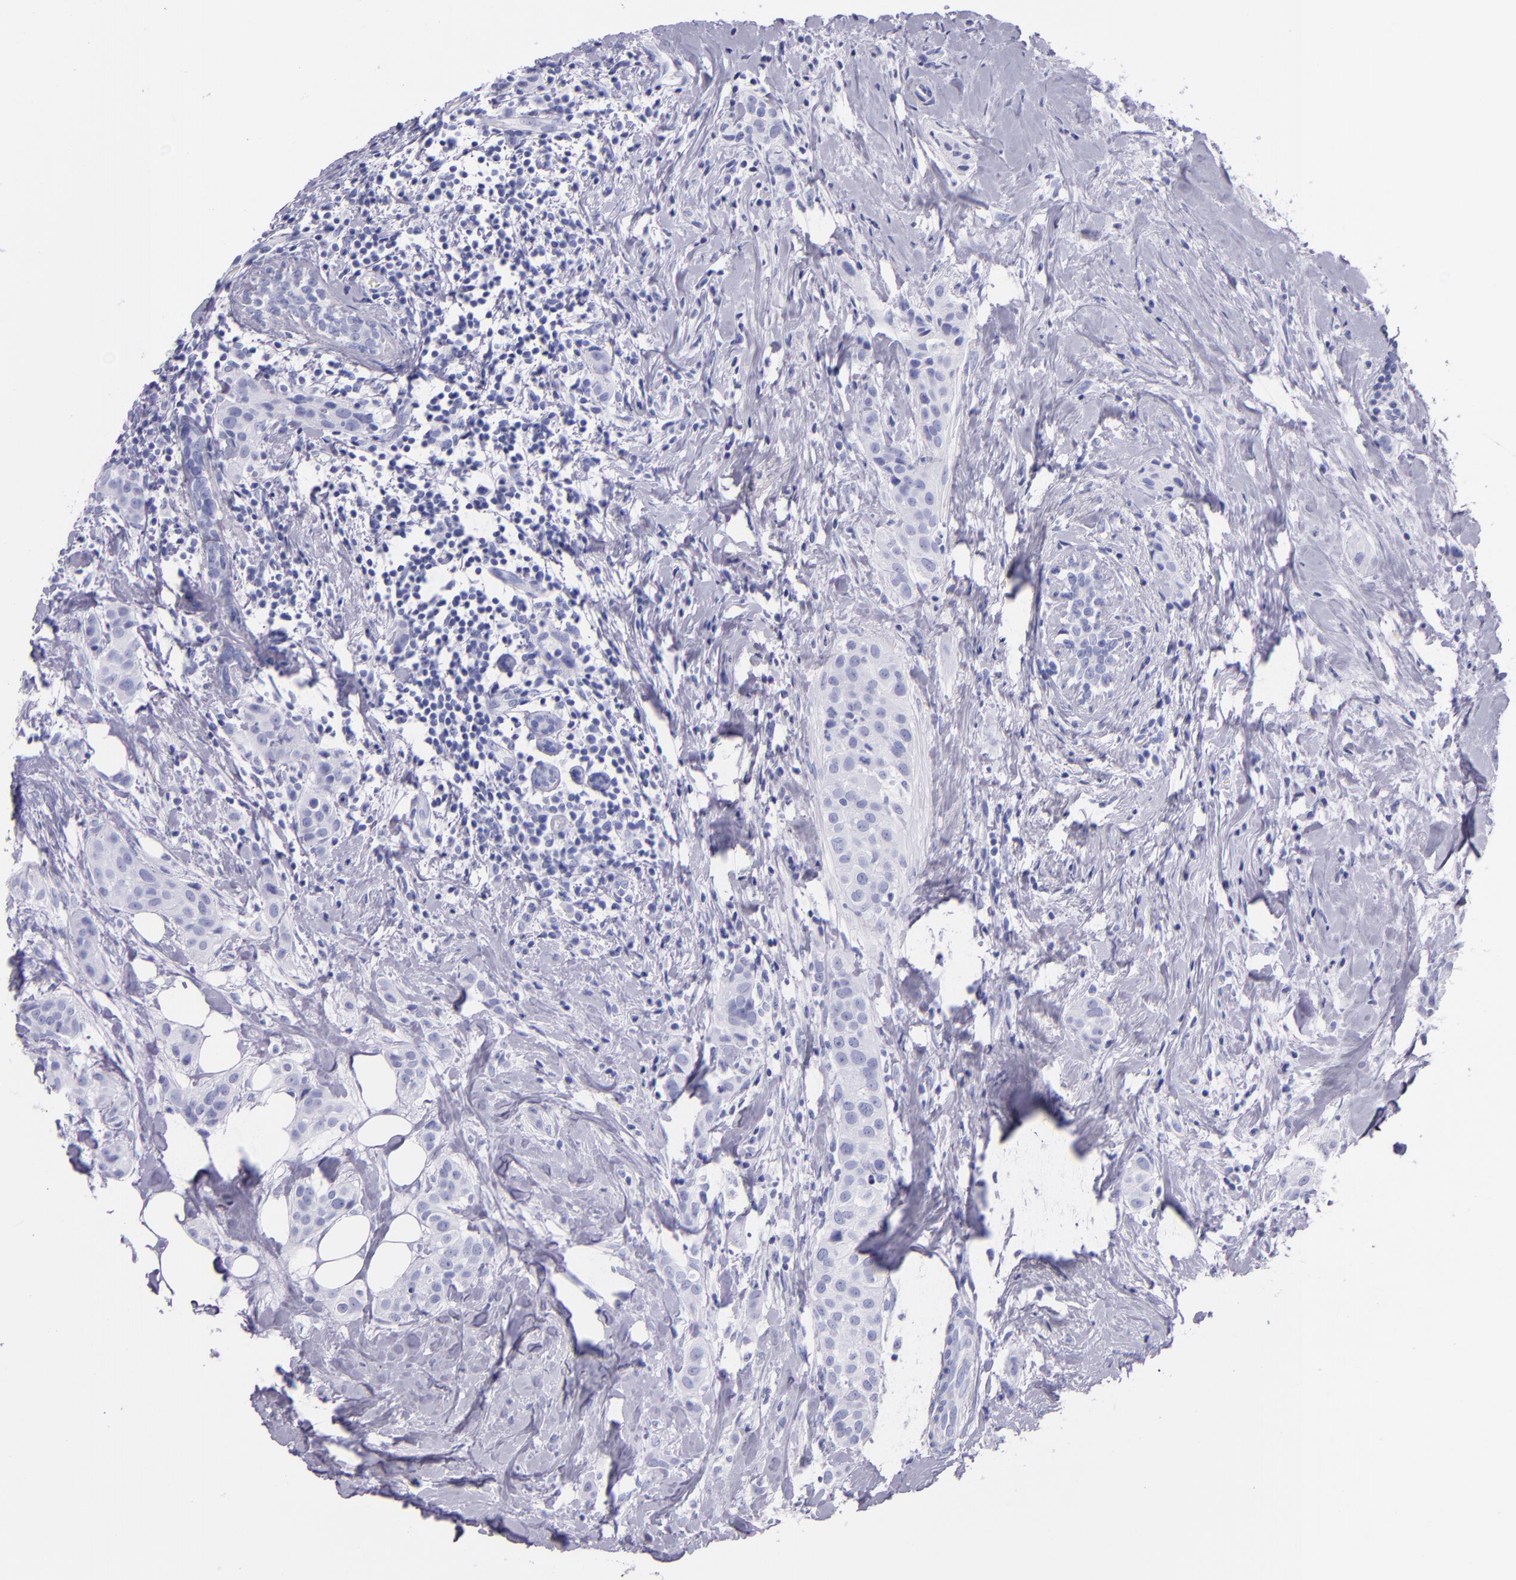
{"staining": {"intensity": "negative", "quantity": "none", "location": "none"}, "tissue": "breast cancer", "cell_type": "Tumor cells", "image_type": "cancer", "snomed": [{"axis": "morphology", "description": "Duct carcinoma"}, {"axis": "topography", "description": "Breast"}], "caption": "Micrograph shows no significant protein positivity in tumor cells of breast cancer (intraductal carcinoma).", "gene": "SFTPB", "patient": {"sex": "female", "age": 45}}